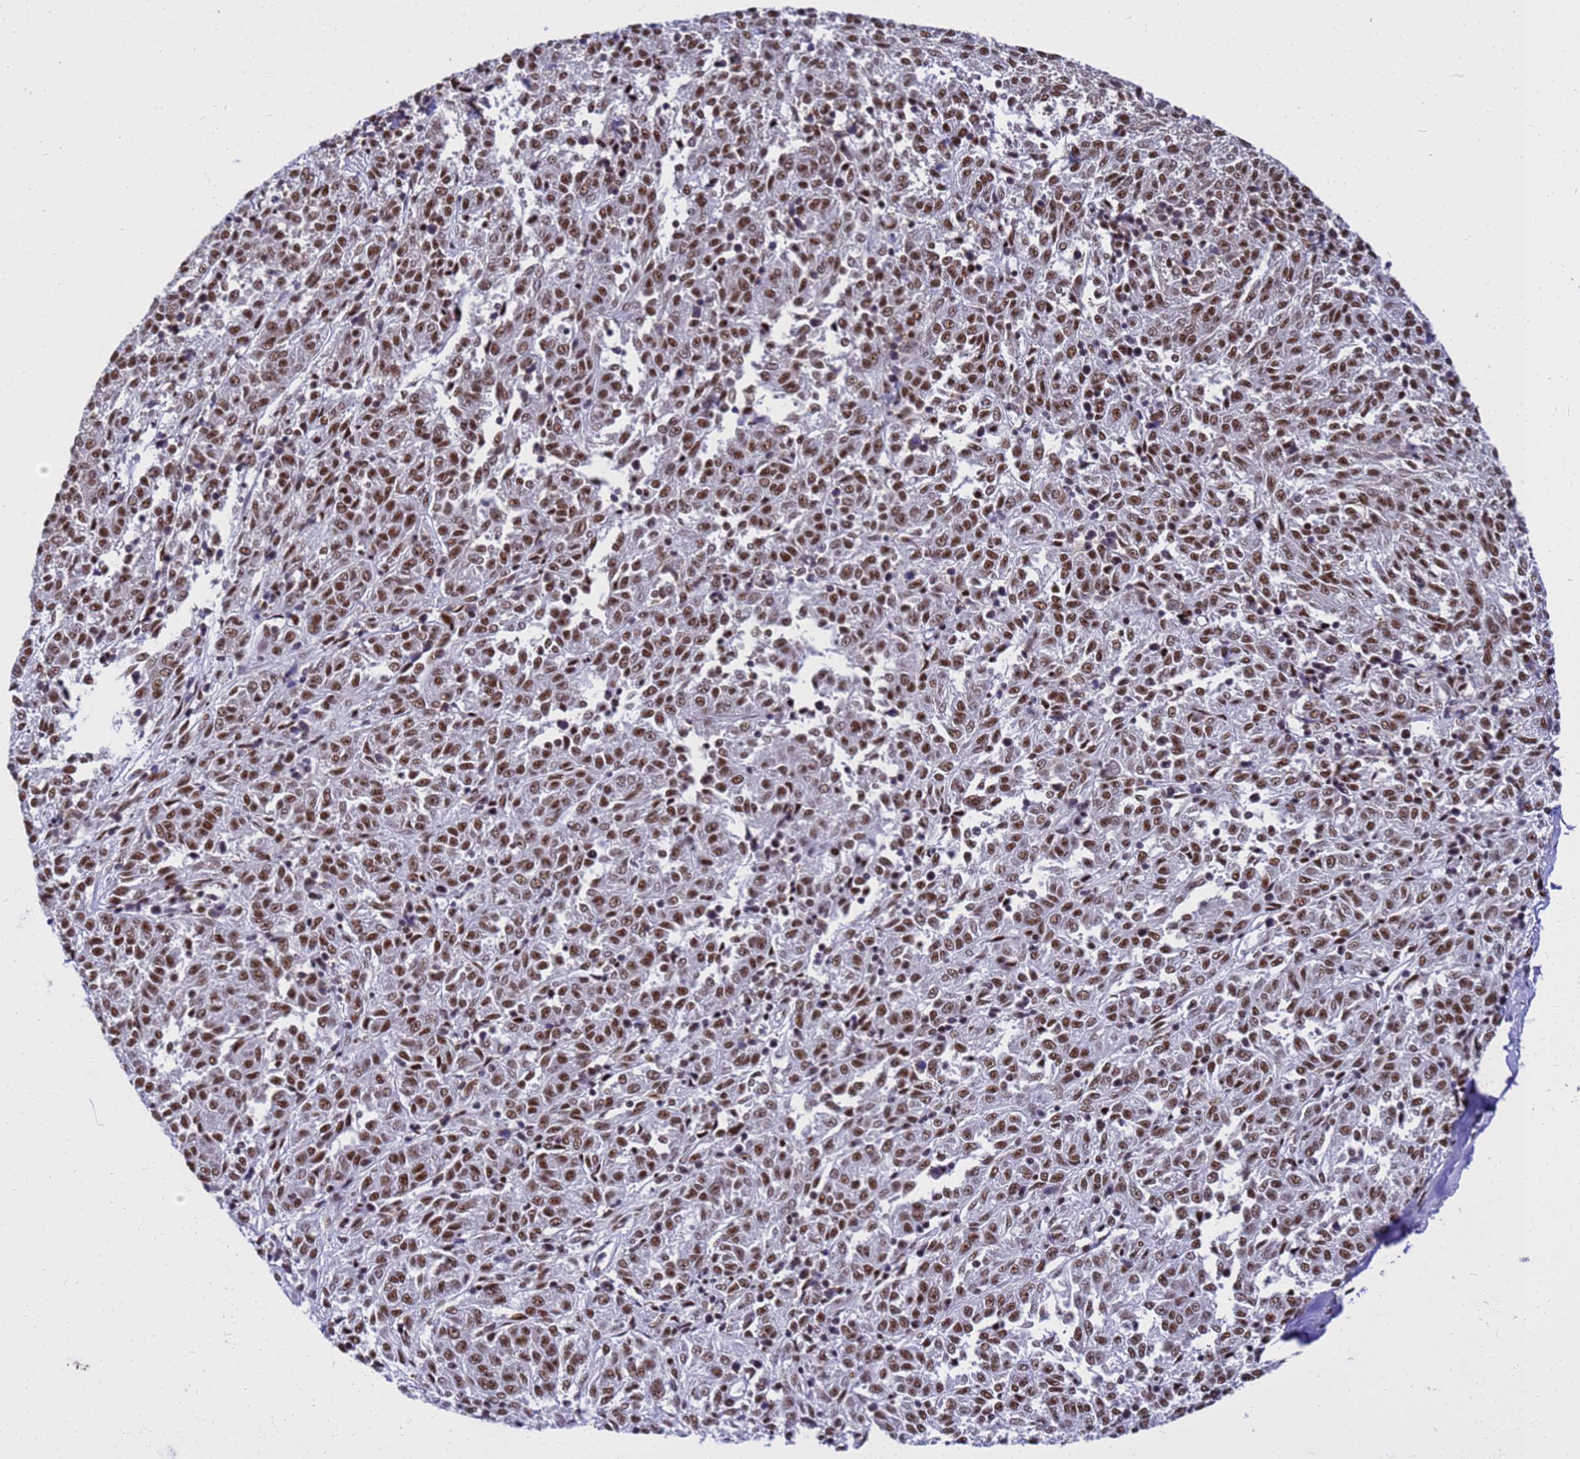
{"staining": {"intensity": "moderate", "quantity": ">75%", "location": "nuclear"}, "tissue": "melanoma", "cell_type": "Tumor cells", "image_type": "cancer", "snomed": [{"axis": "morphology", "description": "Malignant melanoma, NOS"}, {"axis": "topography", "description": "Skin"}], "caption": "IHC (DAB) staining of melanoma displays moderate nuclear protein staining in approximately >75% of tumor cells.", "gene": "SART3", "patient": {"sex": "female", "age": 72}}